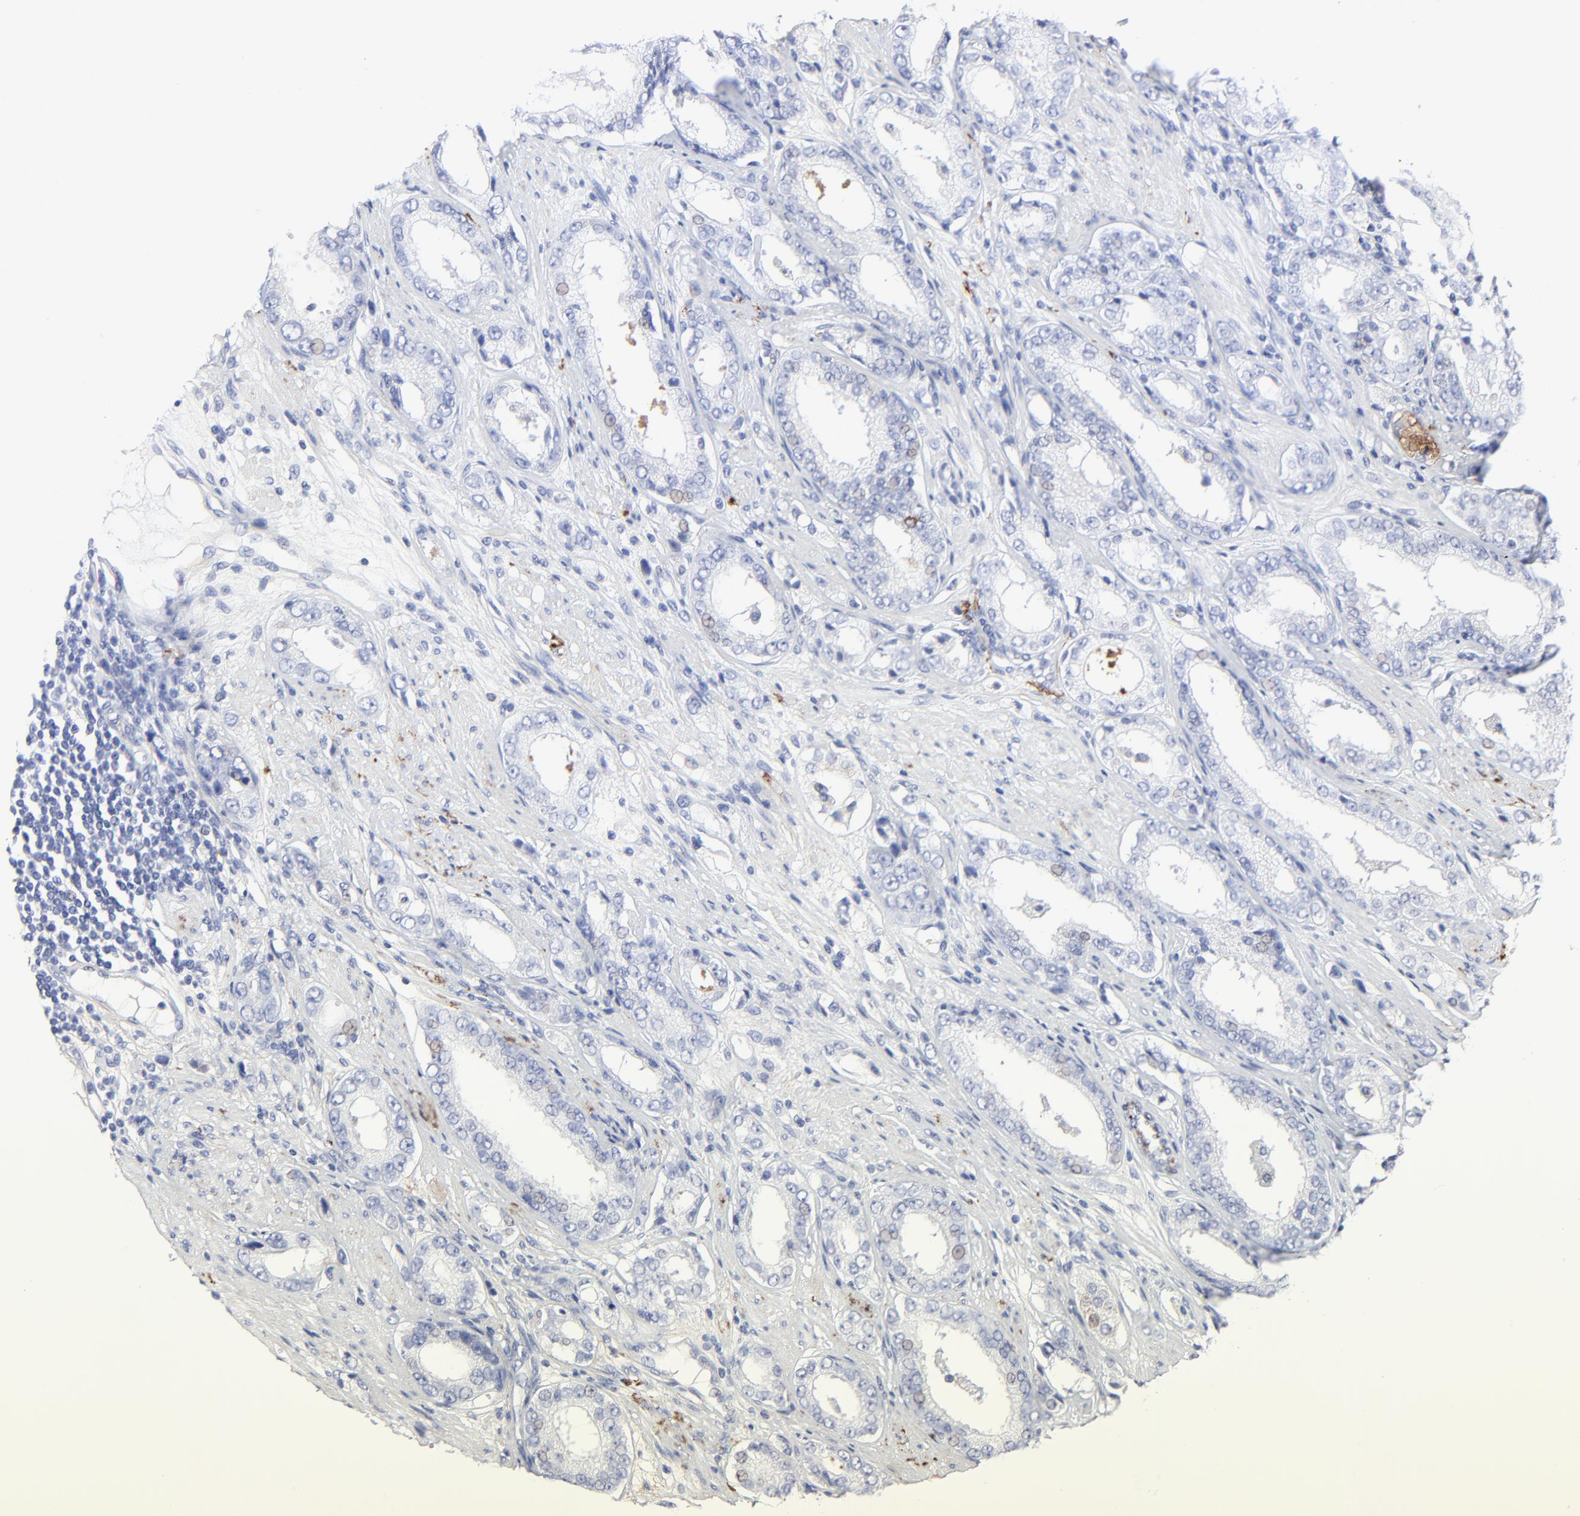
{"staining": {"intensity": "negative", "quantity": "none", "location": "none"}, "tissue": "prostate cancer", "cell_type": "Tumor cells", "image_type": "cancer", "snomed": [{"axis": "morphology", "description": "Adenocarcinoma, Medium grade"}, {"axis": "topography", "description": "Prostate"}], "caption": "Prostate cancer was stained to show a protein in brown. There is no significant positivity in tumor cells. The staining was performed using DAB (3,3'-diaminobenzidine) to visualize the protein expression in brown, while the nuclei were stained in blue with hematoxylin (Magnification: 20x).", "gene": "FBLN2", "patient": {"sex": "male", "age": 53}}